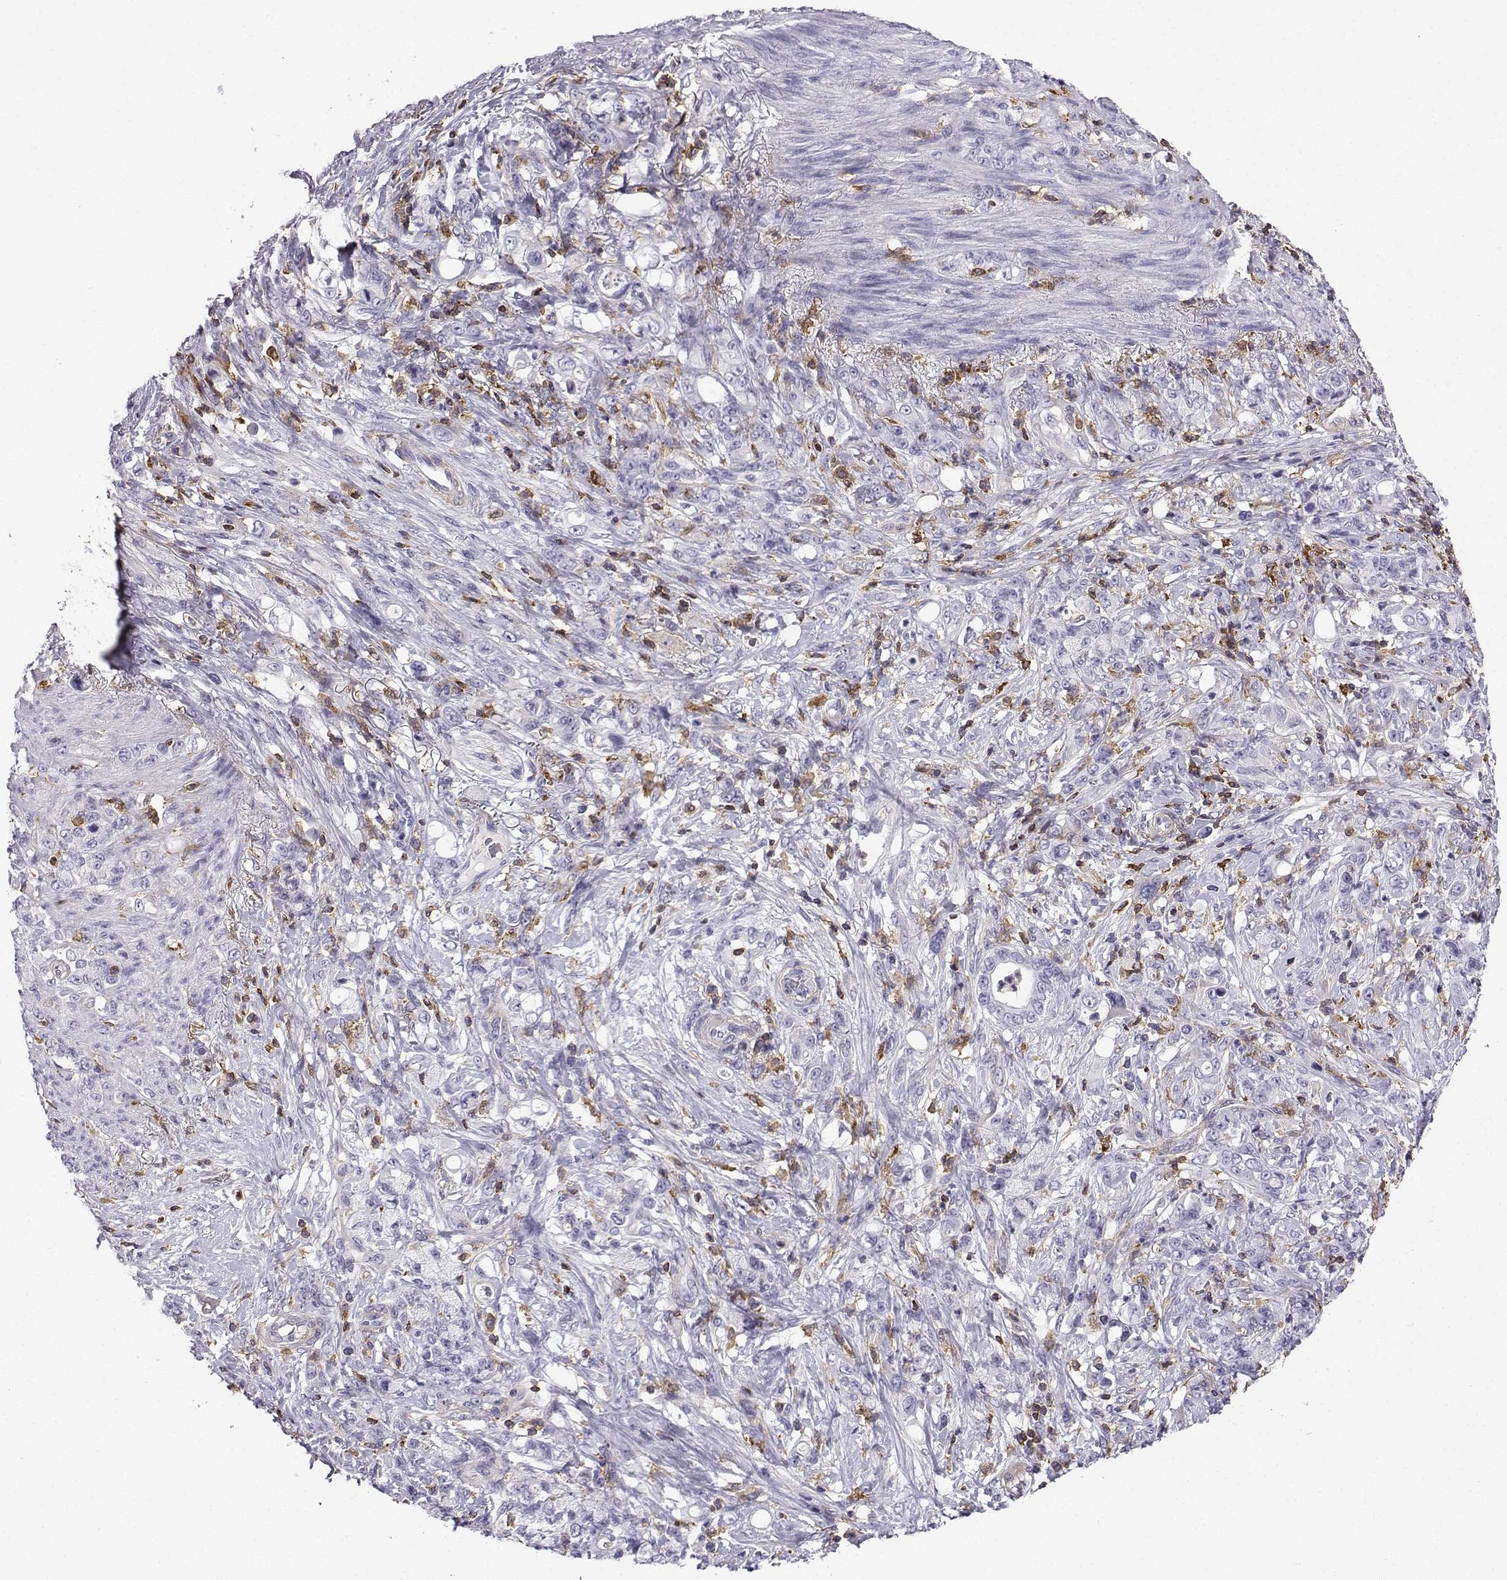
{"staining": {"intensity": "negative", "quantity": "none", "location": "none"}, "tissue": "stomach cancer", "cell_type": "Tumor cells", "image_type": "cancer", "snomed": [{"axis": "morphology", "description": "Adenocarcinoma, NOS"}, {"axis": "topography", "description": "Stomach"}], "caption": "Immunohistochemistry micrograph of stomach adenocarcinoma stained for a protein (brown), which exhibits no expression in tumor cells.", "gene": "DOCK10", "patient": {"sex": "female", "age": 79}}